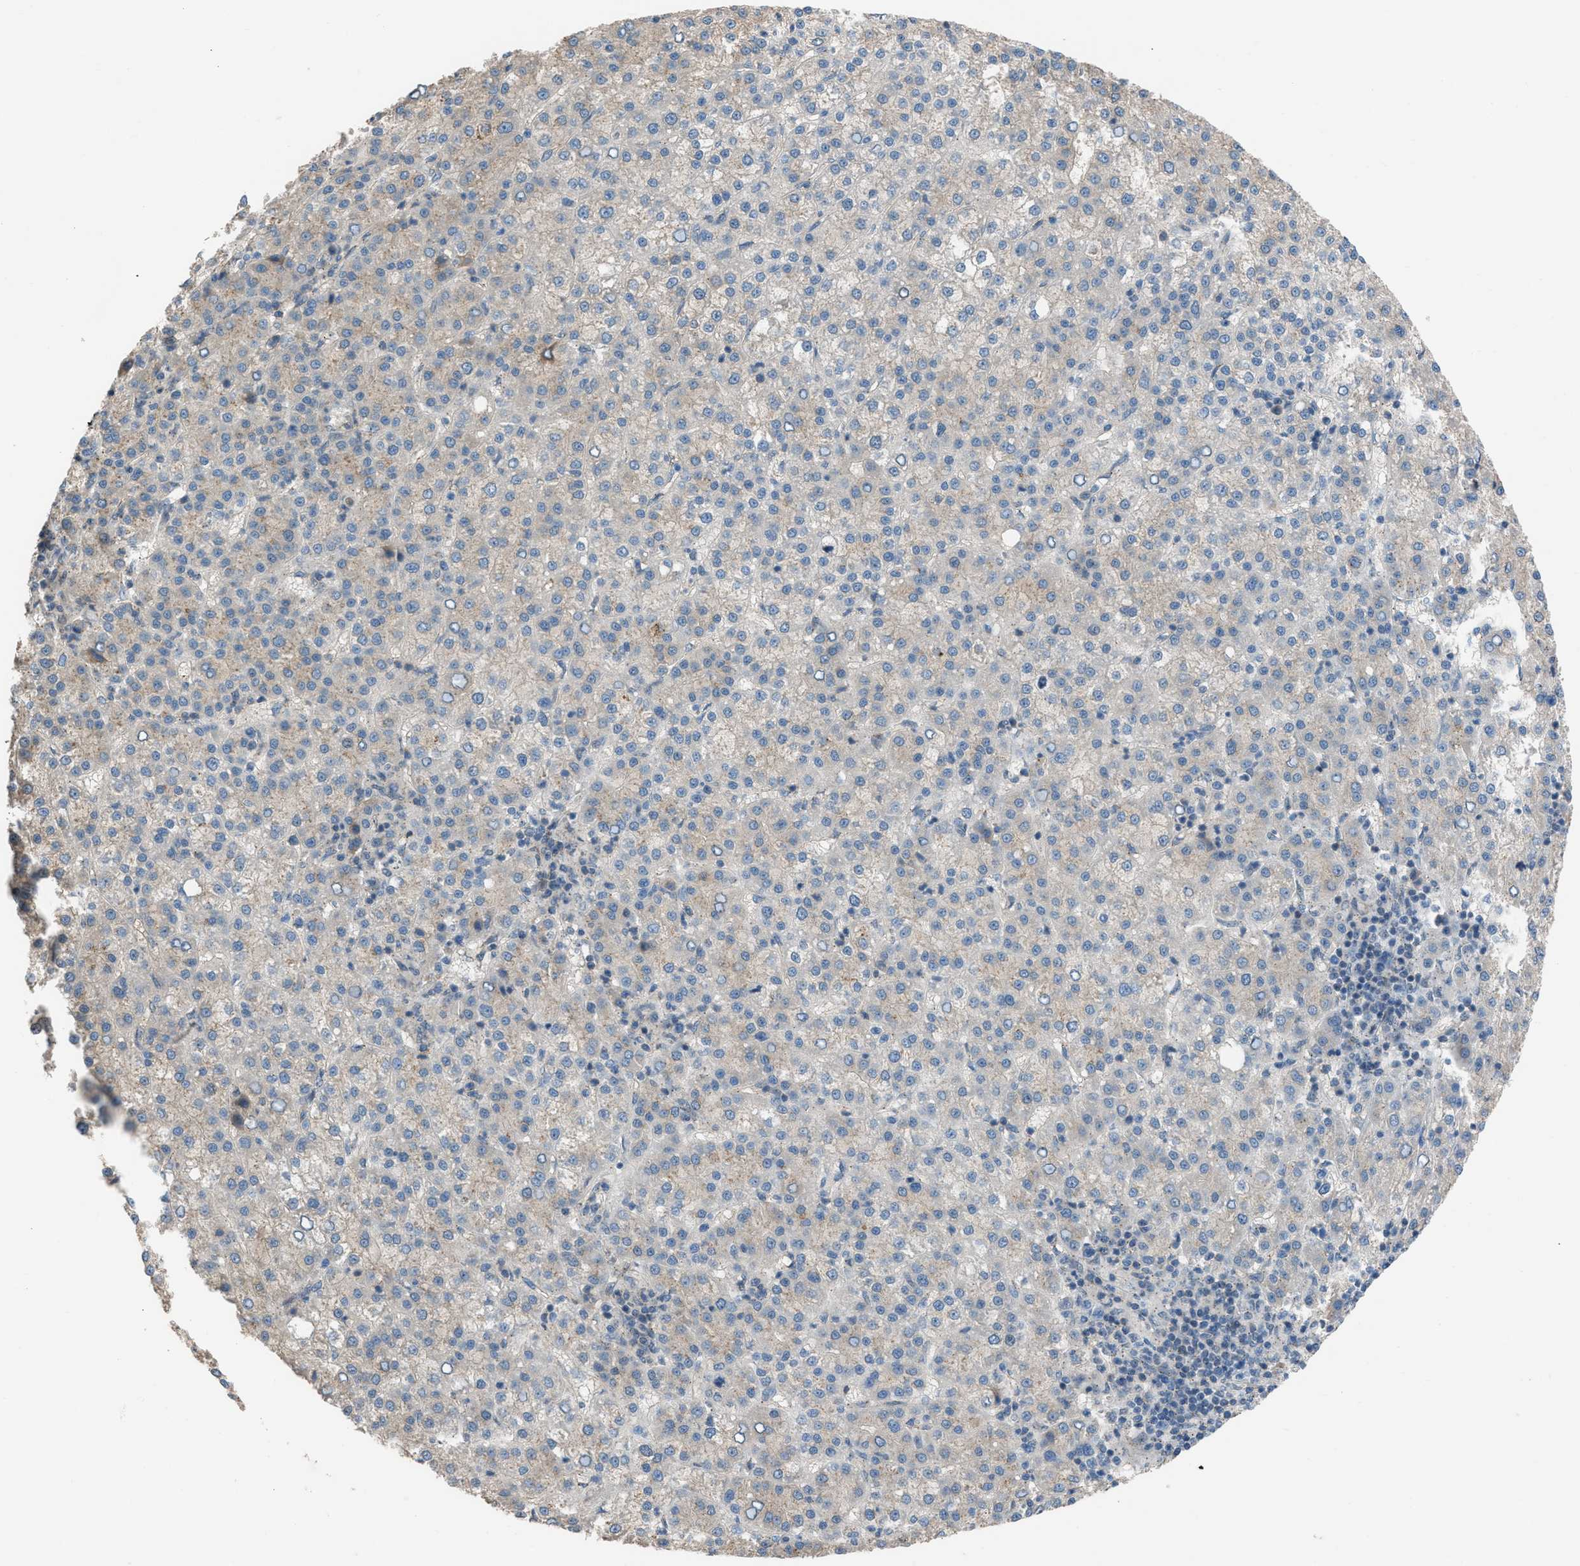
{"staining": {"intensity": "negative", "quantity": "none", "location": "none"}, "tissue": "liver cancer", "cell_type": "Tumor cells", "image_type": "cancer", "snomed": [{"axis": "morphology", "description": "Carcinoma, Hepatocellular, NOS"}, {"axis": "topography", "description": "Liver"}], "caption": "Immunohistochemical staining of liver cancer displays no significant expression in tumor cells.", "gene": "CRTC1", "patient": {"sex": "female", "age": 58}}